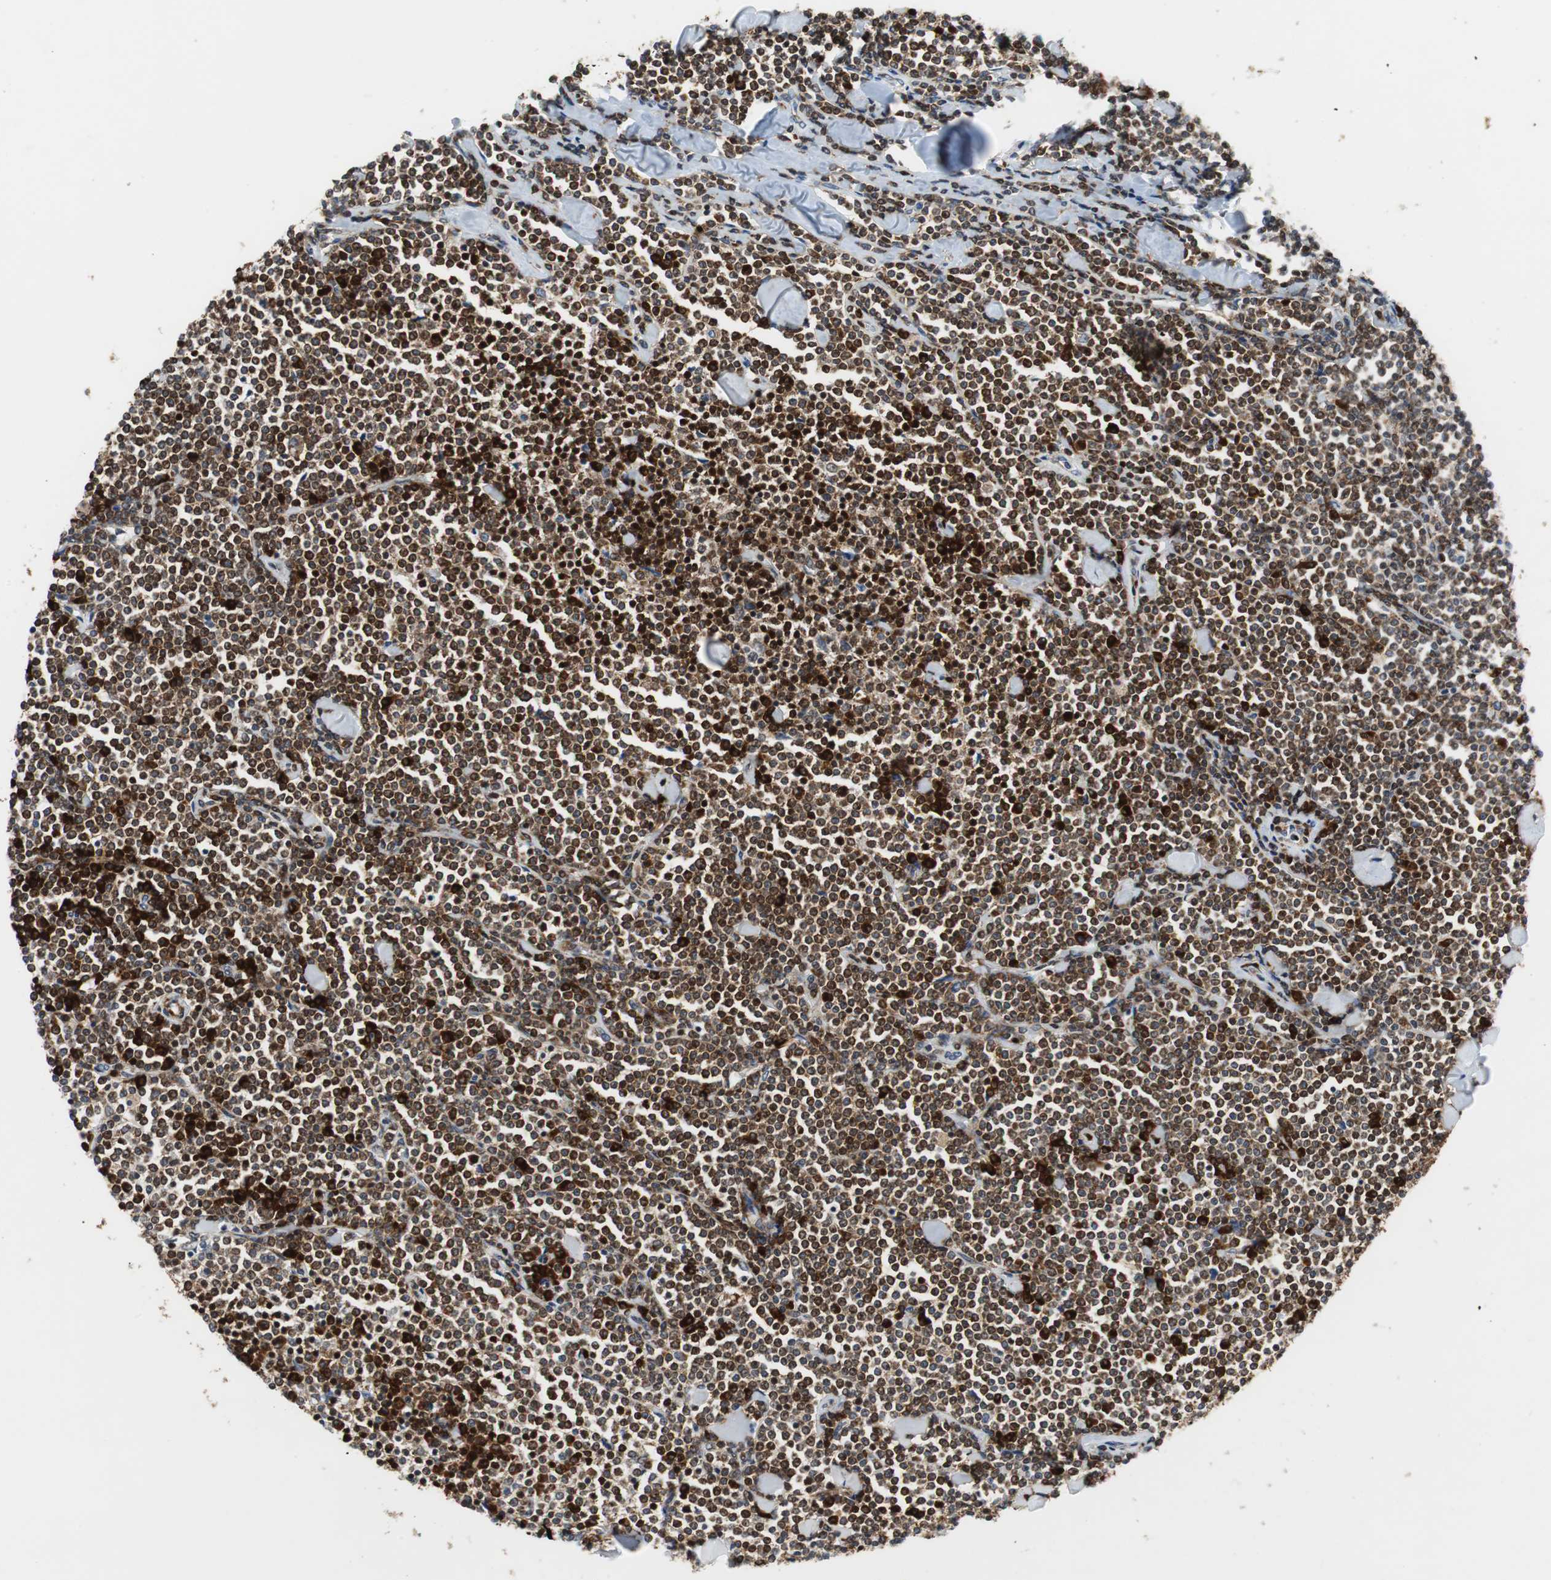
{"staining": {"intensity": "strong", "quantity": ">75%", "location": "cytoplasmic/membranous"}, "tissue": "lymphoma", "cell_type": "Tumor cells", "image_type": "cancer", "snomed": [{"axis": "morphology", "description": "Malignant lymphoma, non-Hodgkin's type, Low grade"}, {"axis": "topography", "description": "Soft tissue"}], "caption": "Human lymphoma stained for a protein (brown) reveals strong cytoplasmic/membranous positive positivity in approximately >75% of tumor cells.", "gene": "TUBA4A", "patient": {"sex": "male", "age": 92}}